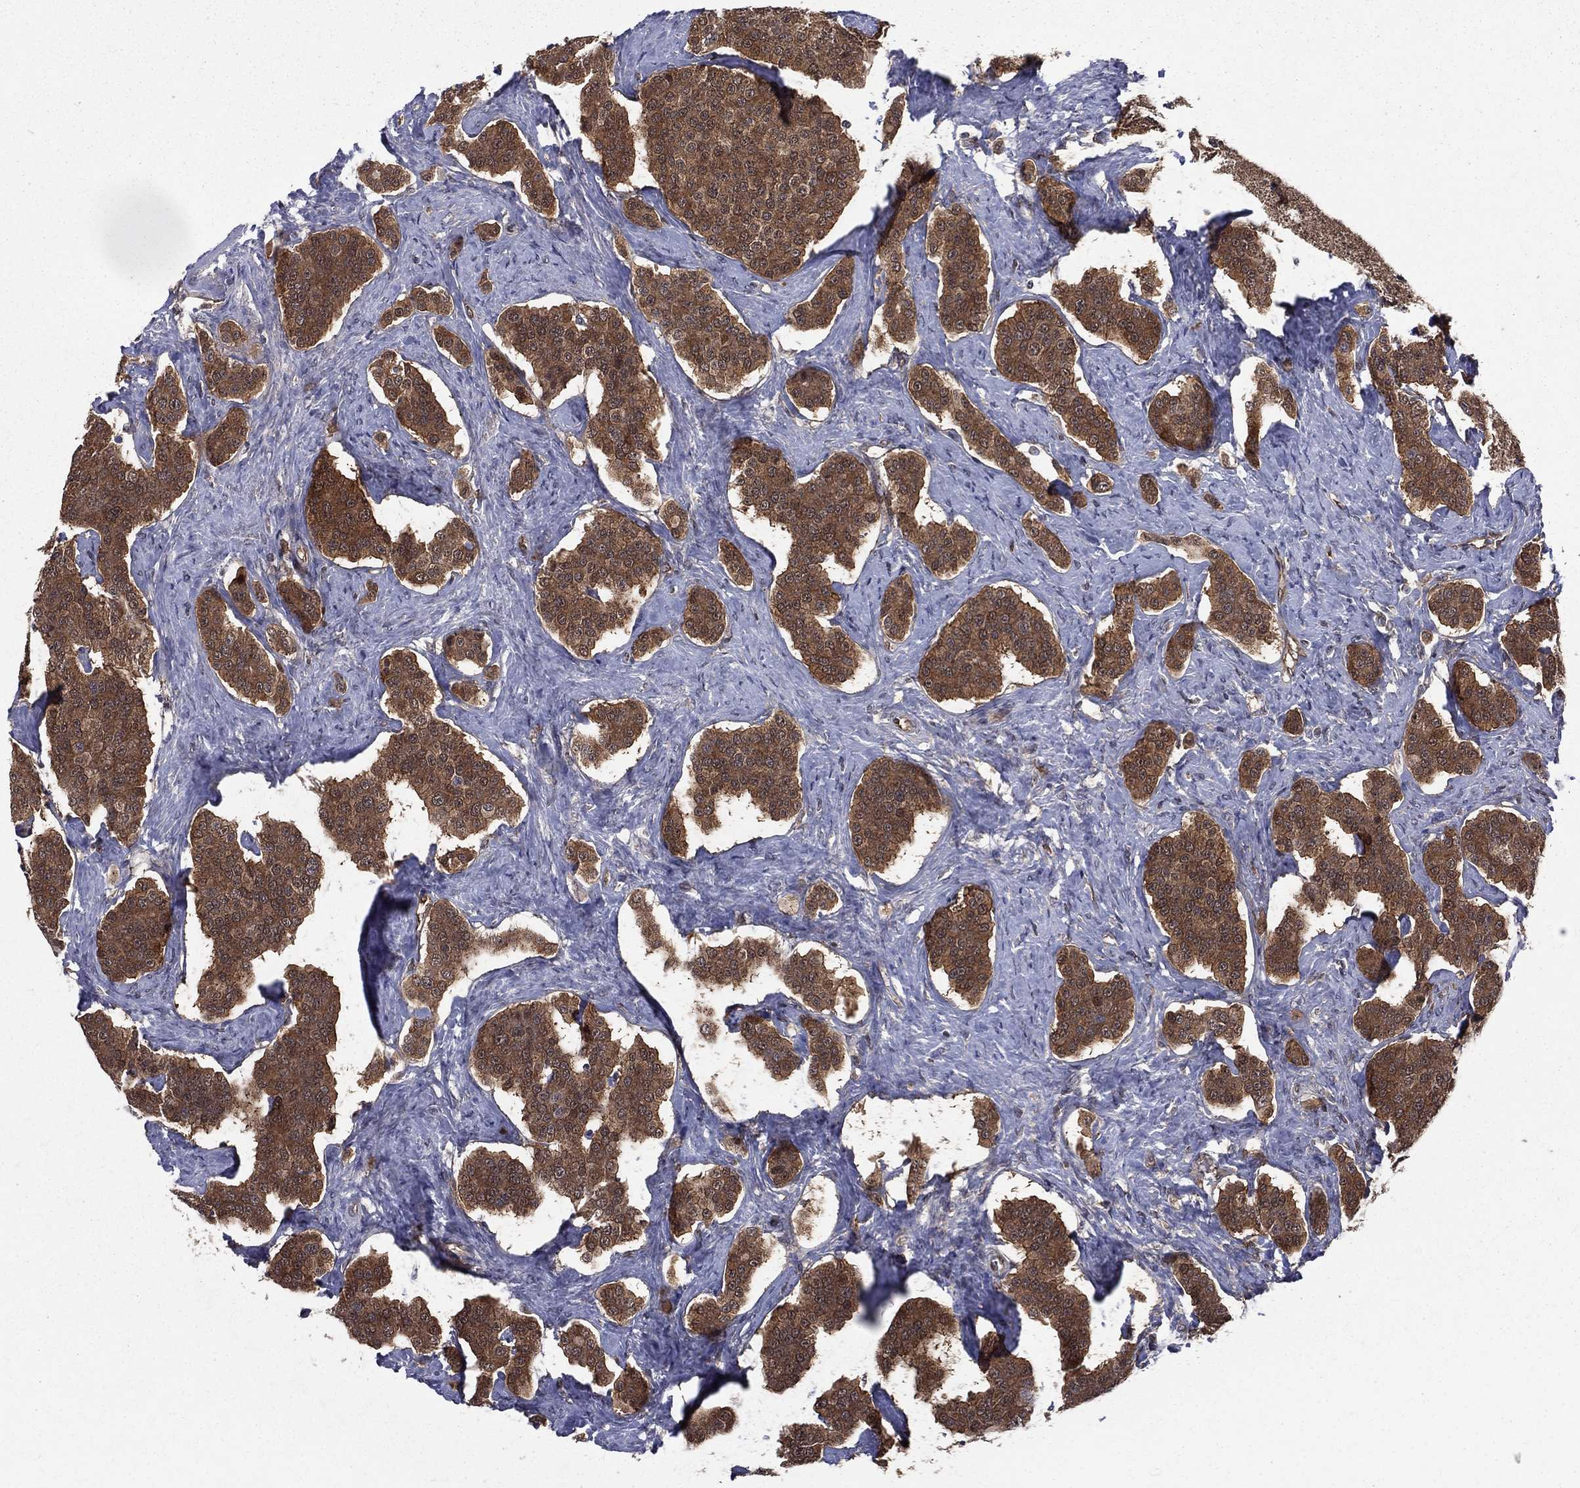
{"staining": {"intensity": "strong", "quantity": ">75%", "location": "cytoplasmic/membranous"}, "tissue": "carcinoid", "cell_type": "Tumor cells", "image_type": "cancer", "snomed": [{"axis": "morphology", "description": "Carcinoid, malignant, NOS"}, {"axis": "topography", "description": "Small intestine"}], "caption": "The histopathology image exhibits staining of carcinoid, revealing strong cytoplasmic/membranous protein staining (brown color) within tumor cells.", "gene": "GMPR2", "patient": {"sex": "female", "age": 58}}